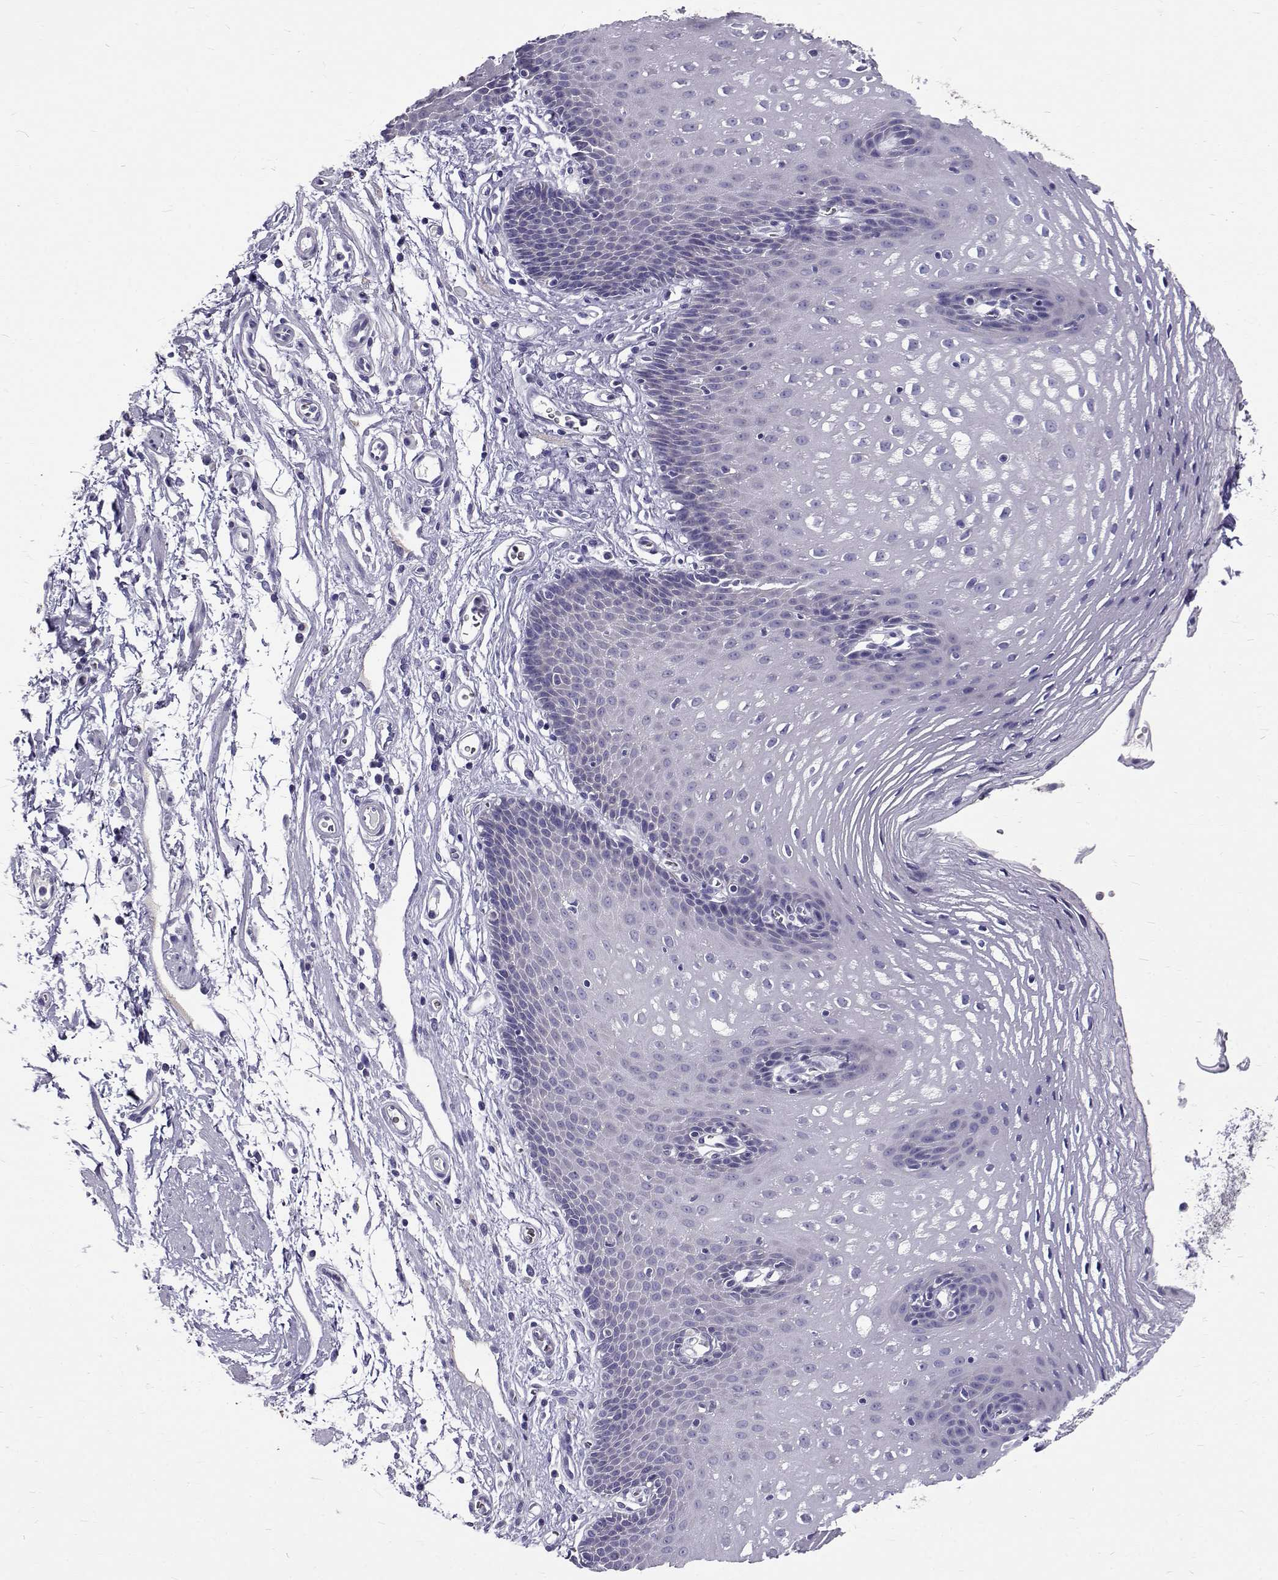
{"staining": {"intensity": "negative", "quantity": "none", "location": "none"}, "tissue": "esophagus", "cell_type": "Squamous epithelial cells", "image_type": "normal", "snomed": [{"axis": "morphology", "description": "Normal tissue, NOS"}, {"axis": "topography", "description": "Esophagus"}], "caption": "This image is of normal esophagus stained with immunohistochemistry (IHC) to label a protein in brown with the nuclei are counter-stained blue. There is no expression in squamous epithelial cells. (DAB (3,3'-diaminobenzidine) immunohistochemistry with hematoxylin counter stain).", "gene": "IGSF1", "patient": {"sex": "male", "age": 72}}